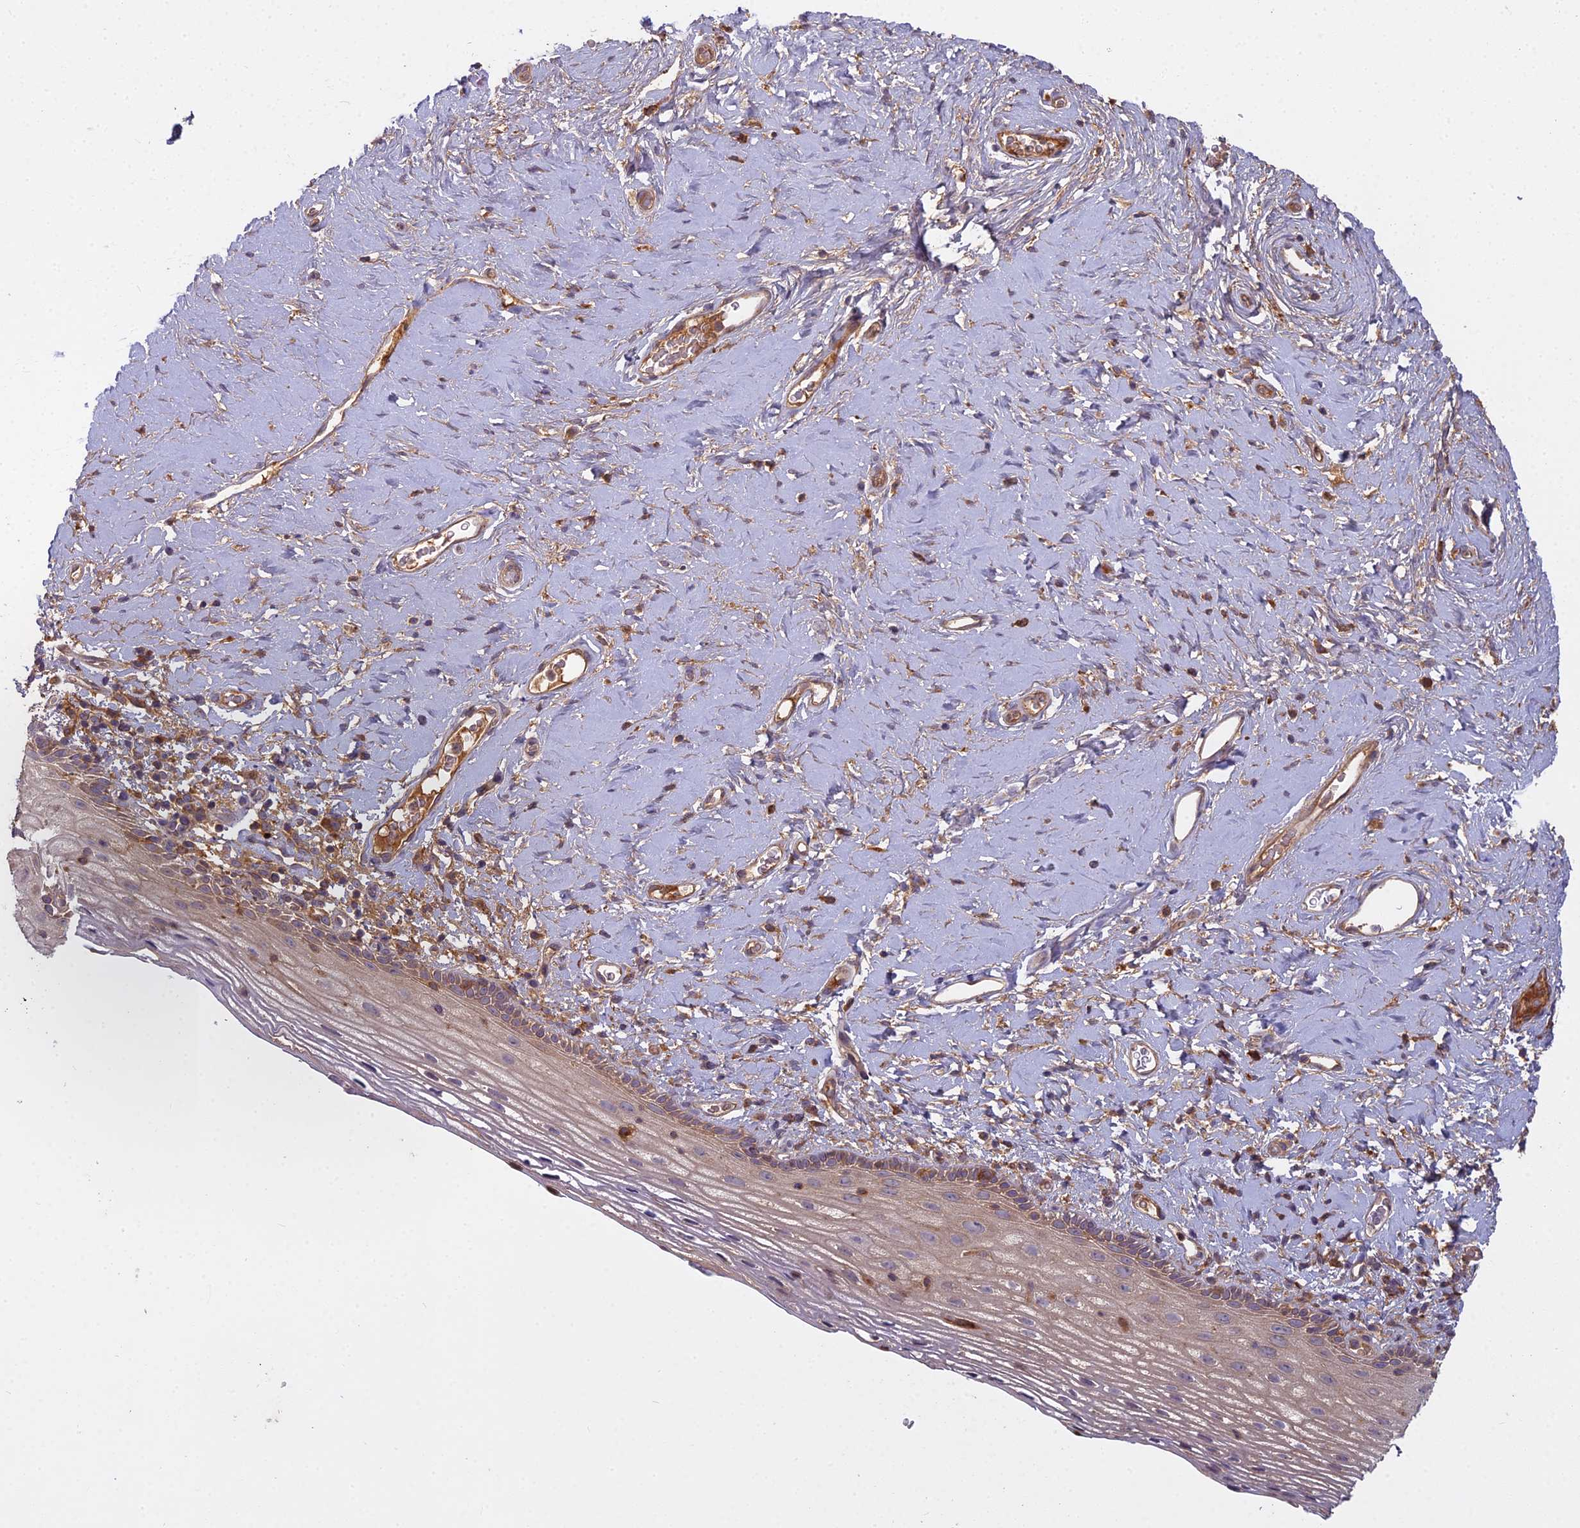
{"staining": {"intensity": "weak", "quantity": "25%-75%", "location": "cytoplasmic/membranous"}, "tissue": "vagina", "cell_type": "Squamous epithelial cells", "image_type": "normal", "snomed": [{"axis": "morphology", "description": "Normal tissue, NOS"}, {"axis": "morphology", "description": "Adenocarcinoma, NOS"}, {"axis": "topography", "description": "Rectum"}, {"axis": "topography", "description": "Vagina"}], "caption": "Protein expression analysis of unremarkable human vagina reveals weak cytoplasmic/membranous positivity in about 25%-75% of squamous epithelial cells. (Brightfield microscopy of DAB IHC at high magnification).", "gene": "CCDC167", "patient": {"sex": "female", "age": 71}}